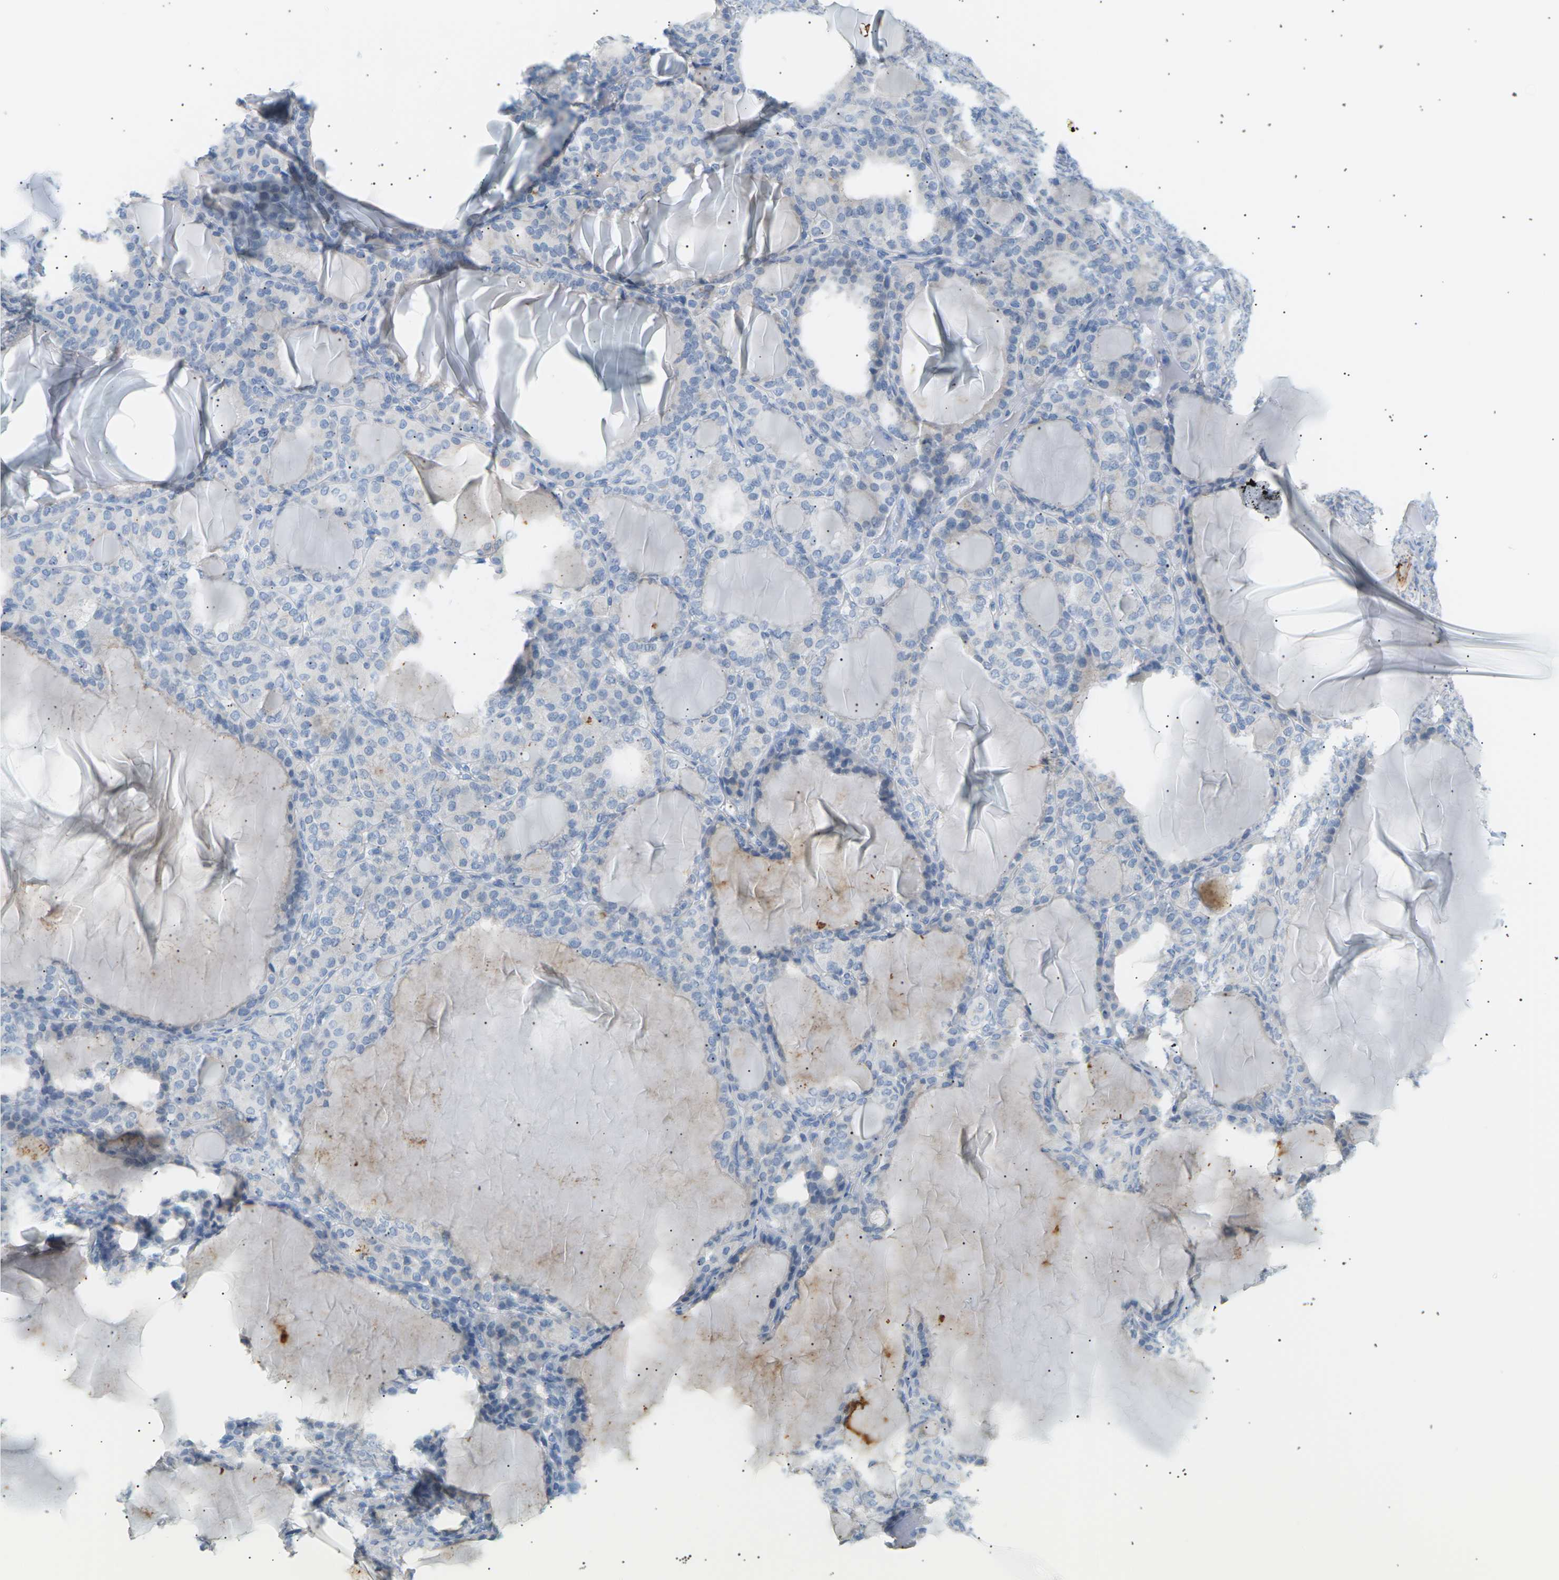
{"staining": {"intensity": "negative", "quantity": "none", "location": "none"}, "tissue": "thyroid gland", "cell_type": "Glandular cells", "image_type": "normal", "snomed": [{"axis": "morphology", "description": "Normal tissue, NOS"}, {"axis": "topography", "description": "Thyroid gland"}], "caption": "This is a micrograph of immunohistochemistry (IHC) staining of benign thyroid gland, which shows no positivity in glandular cells.", "gene": "CLU", "patient": {"sex": "female", "age": 28}}